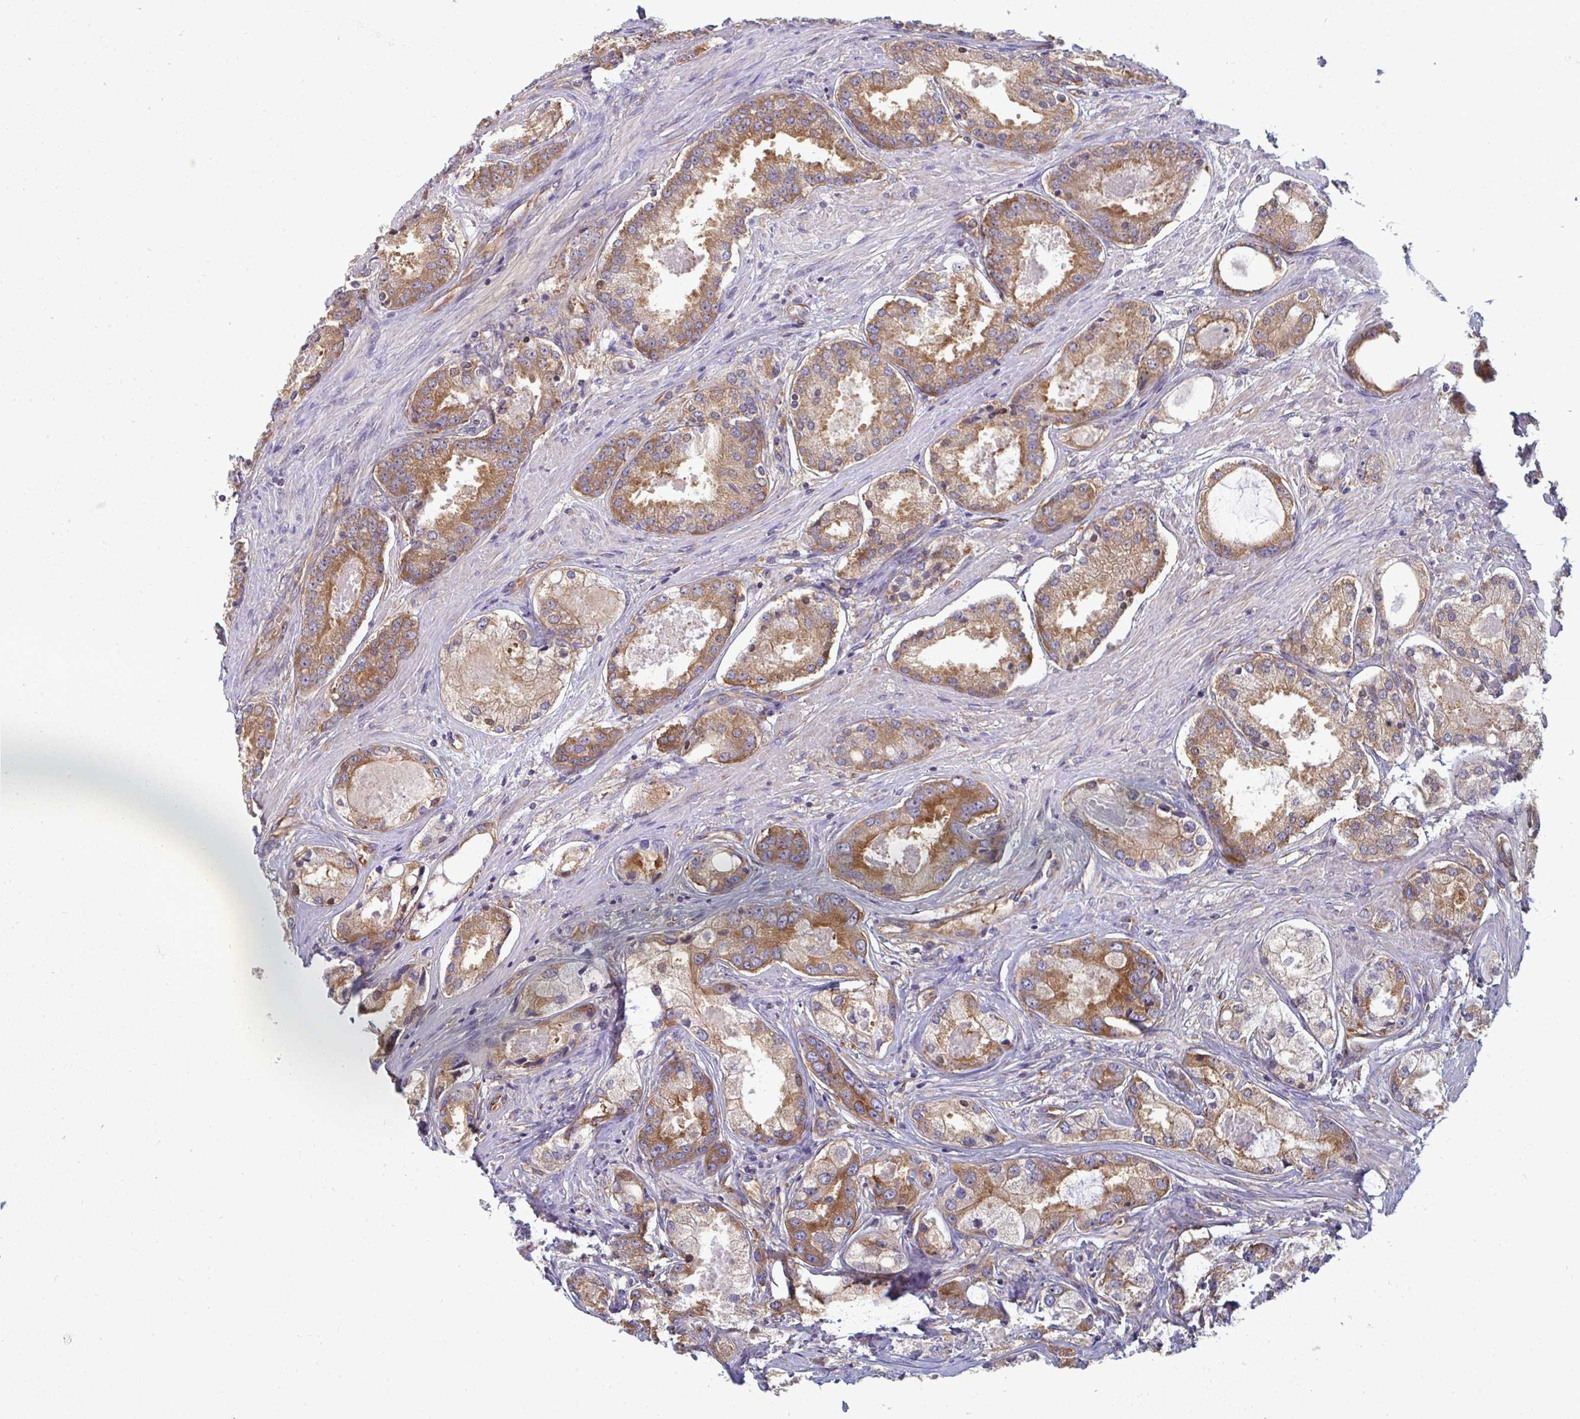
{"staining": {"intensity": "moderate", "quantity": ">75%", "location": "cytoplasmic/membranous"}, "tissue": "prostate cancer", "cell_type": "Tumor cells", "image_type": "cancer", "snomed": [{"axis": "morphology", "description": "Adenocarcinoma, Low grade"}, {"axis": "topography", "description": "Prostate"}], "caption": "This photomicrograph demonstrates immunohistochemistry staining of human prostate cancer, with medium moderate cytoplasmic/membranous expression in approximately >75% of tumor cells.", "gene": "DYNC1I2", "patient": {"sex": "male", "age": 68}}